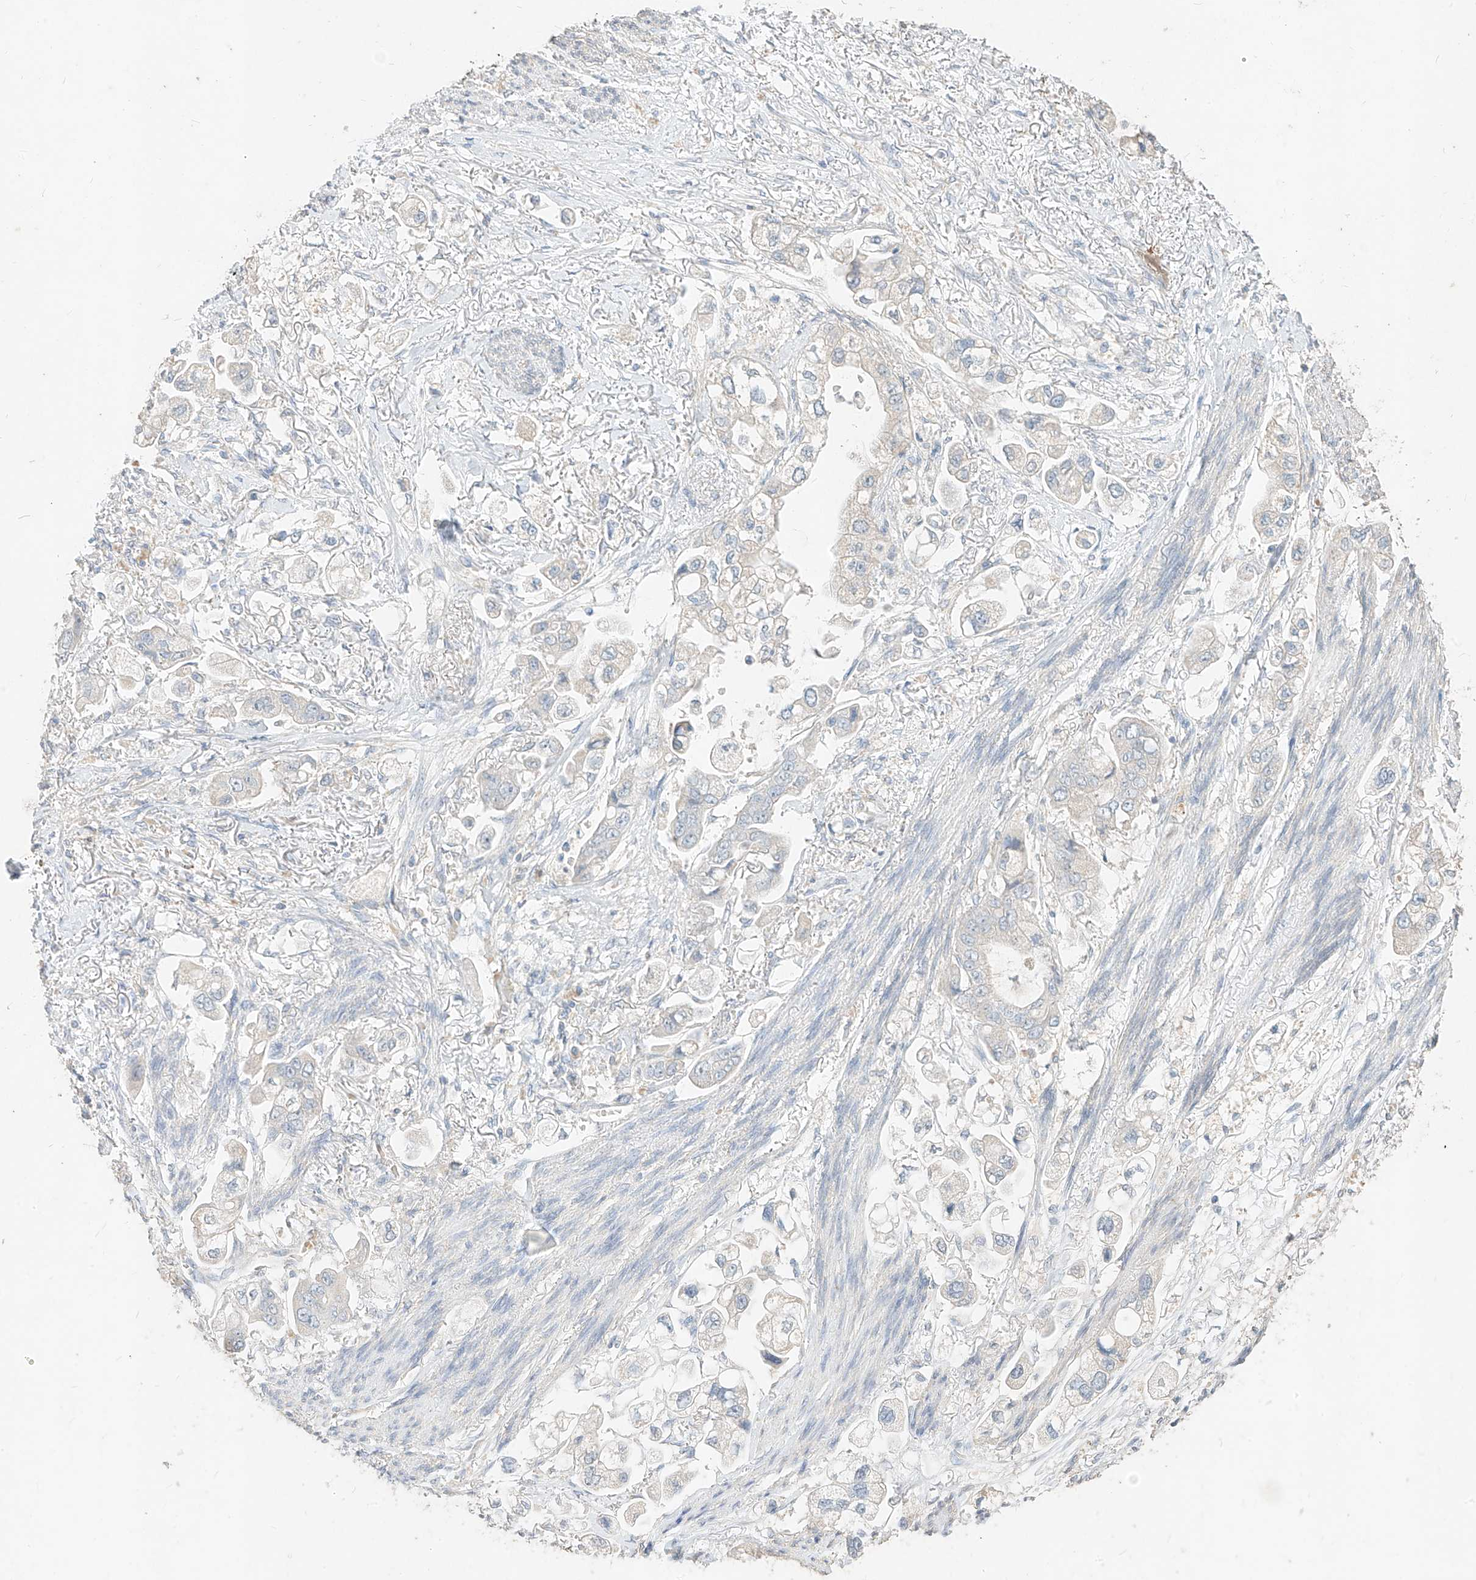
{"staining": {"intensity": "negative", "quantity": "none", "location": "none"}, "tissue": "stomach cancer", "cell_type": "Tumor cells", "image_type": "cancer", "snomed": [{"axis": "morphology", "description": "Adenocarcinoma, NOS"}, {"axis": "topography", "description": "Stomach"}], "caption": "There is no significant staining in tumor cells of stomach cancer.", "gene": "ZZEF1", "patient": {"sex": "male", "age": 62}}